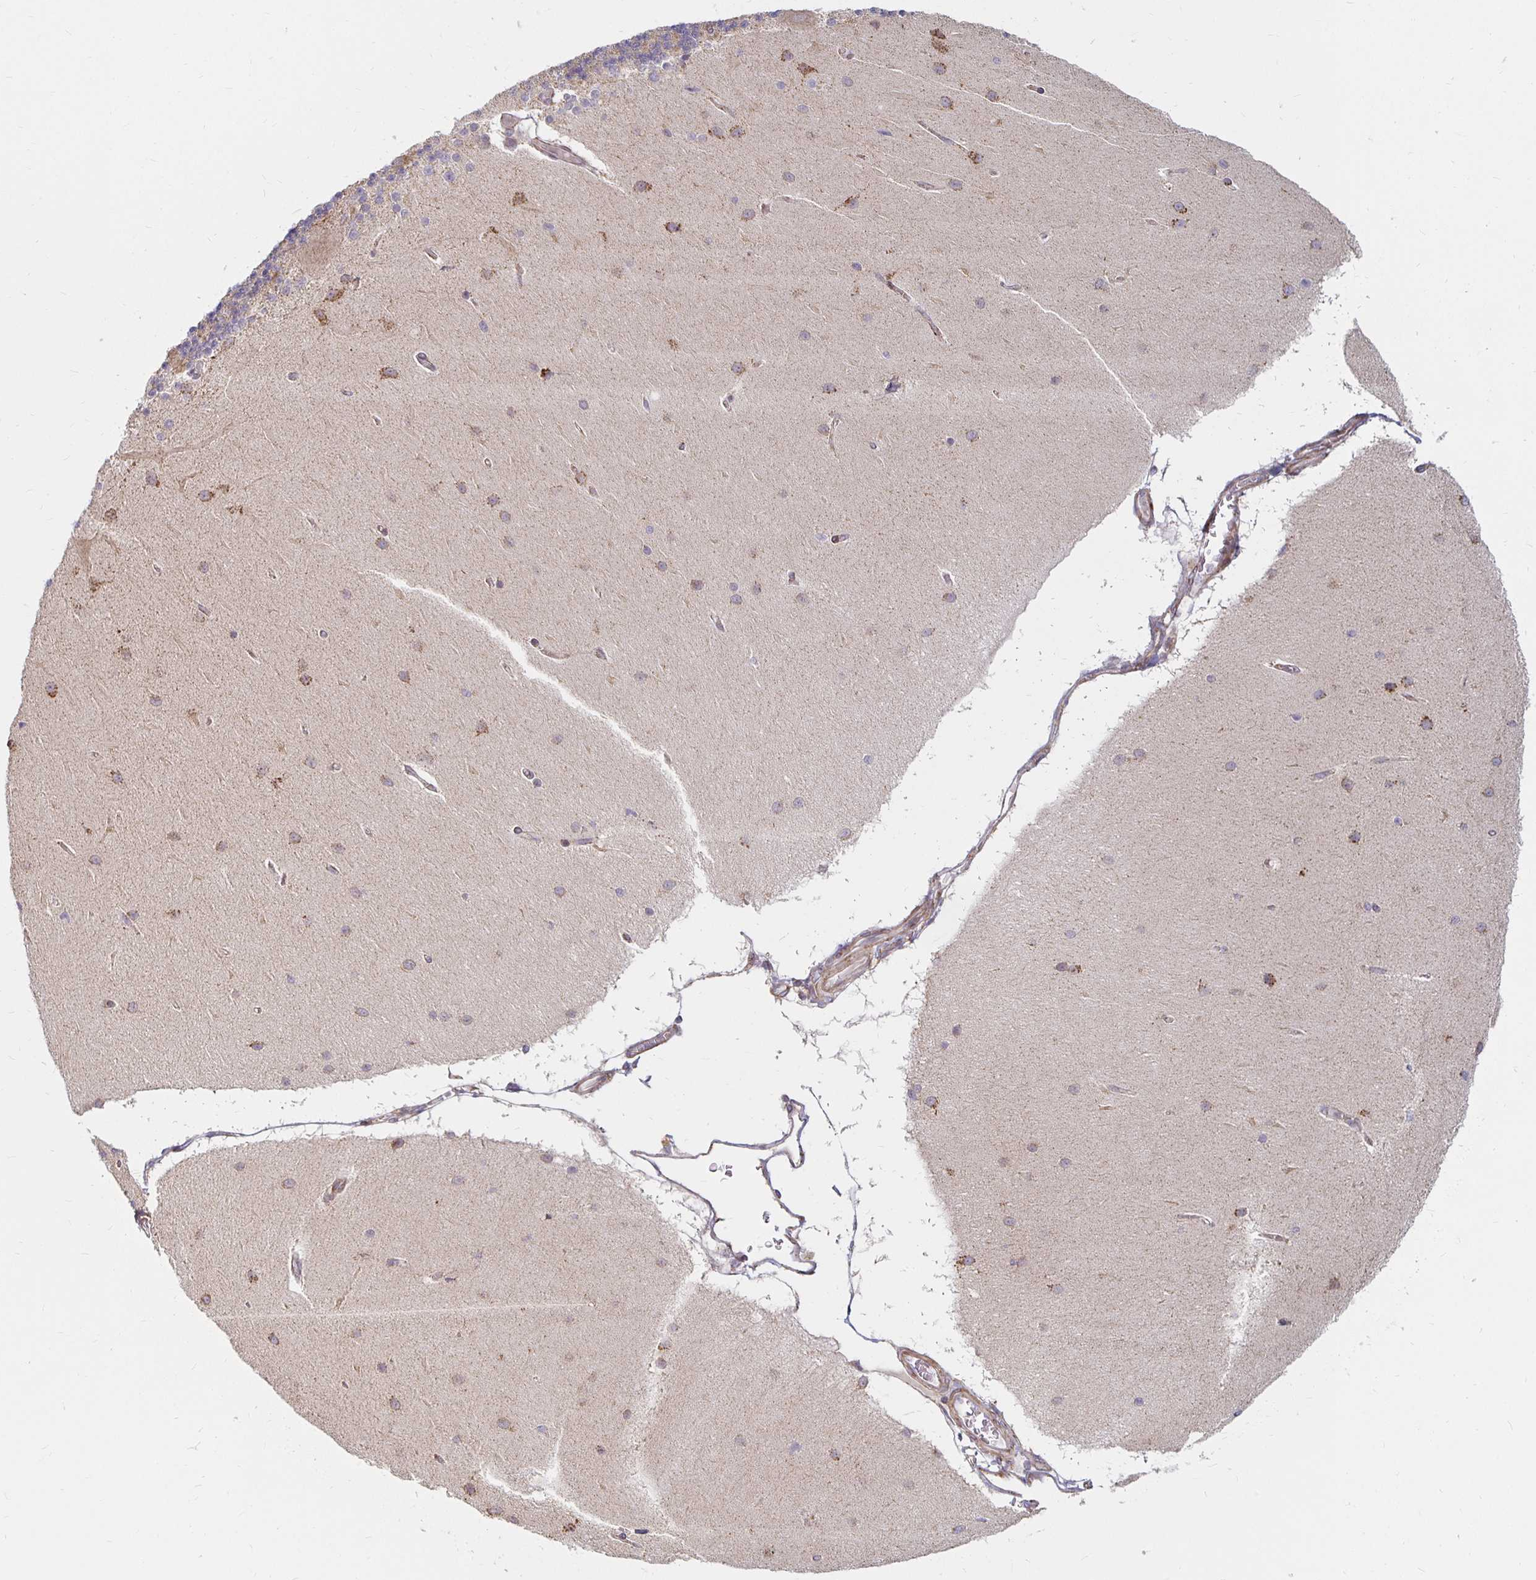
{"staining": {"intensity": "moderate", "quantity": "<25%", "location": "cytoplasmic/membranous"}, "tissue": "cerebellum", "cell_type": "Cells in granular layer", "image_type": "normal", "snomed": [{"axis": "morphology", "description": "Normal tissue, NOS"}, {"axis": "topography", "description": "Cerebellum"}], "caption": "This photomicrograph shows immunohistochemistry (IHC) staining of unremarkable cerebellum, with low moderate cytoplasmic/membranous positivity in approximately <25% of cells in granular layer.", "gene": "MRPL28", "patient": {"sex": "female", "age": 54}}